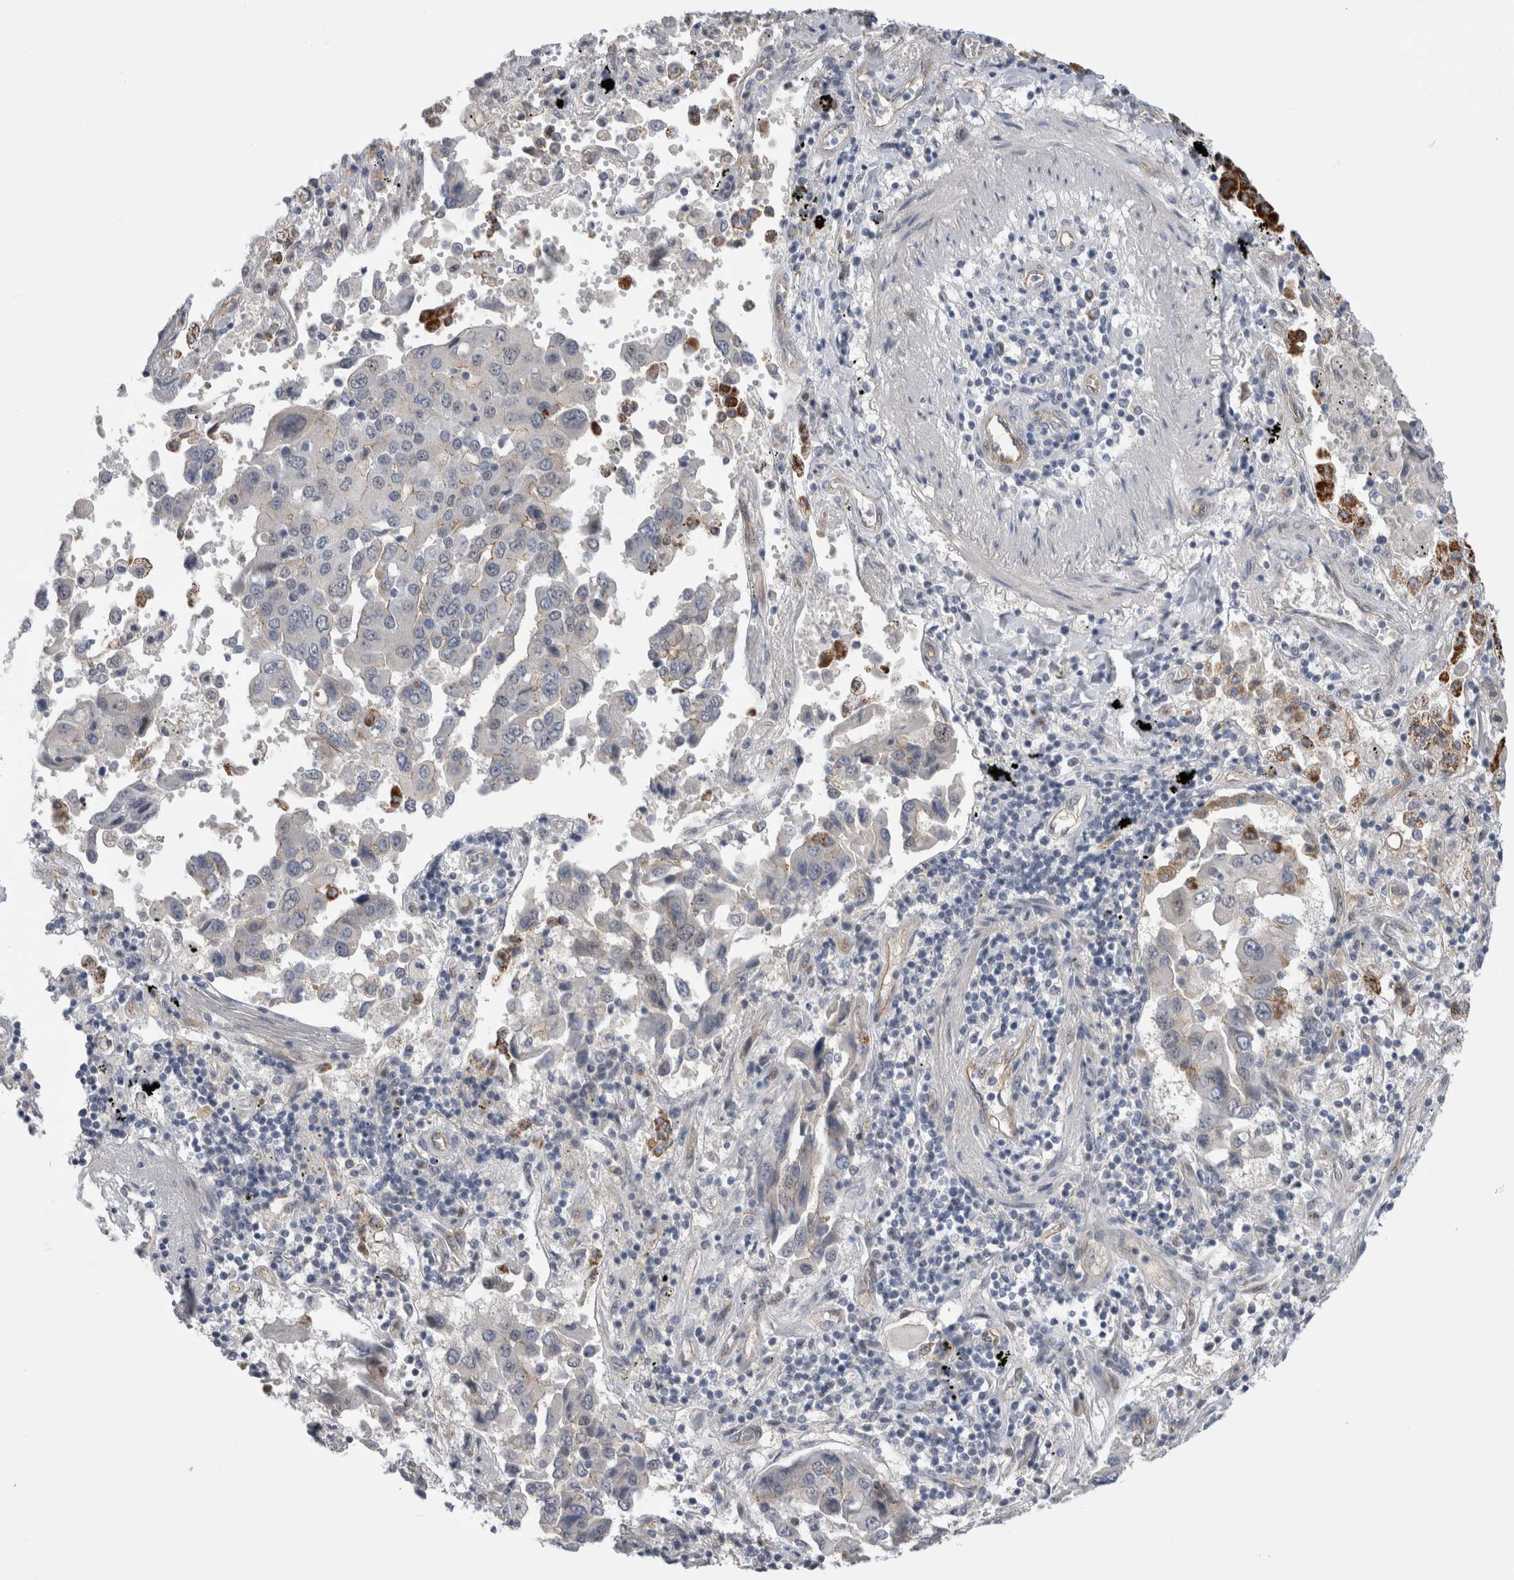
{"staining": {"intensity": "negative", "quantity": "none", "location": "none"}, "tissue": "lung cancer", "cell_type": "Tumor cells", "image_type": "cancer", "snomed": [{"axis": "morphology", "description": "Adenocarcinoma, NOS"}, {"axis": "topography", "description": "Lung"}], "caption": "IHC photomicrograph of neoplastic tissue: lung cancer stained with DAB exhibits no significant protein expression in tumor cells.", "gene": "TAFA5", "patient": {"sex": "female", "age": 65}}